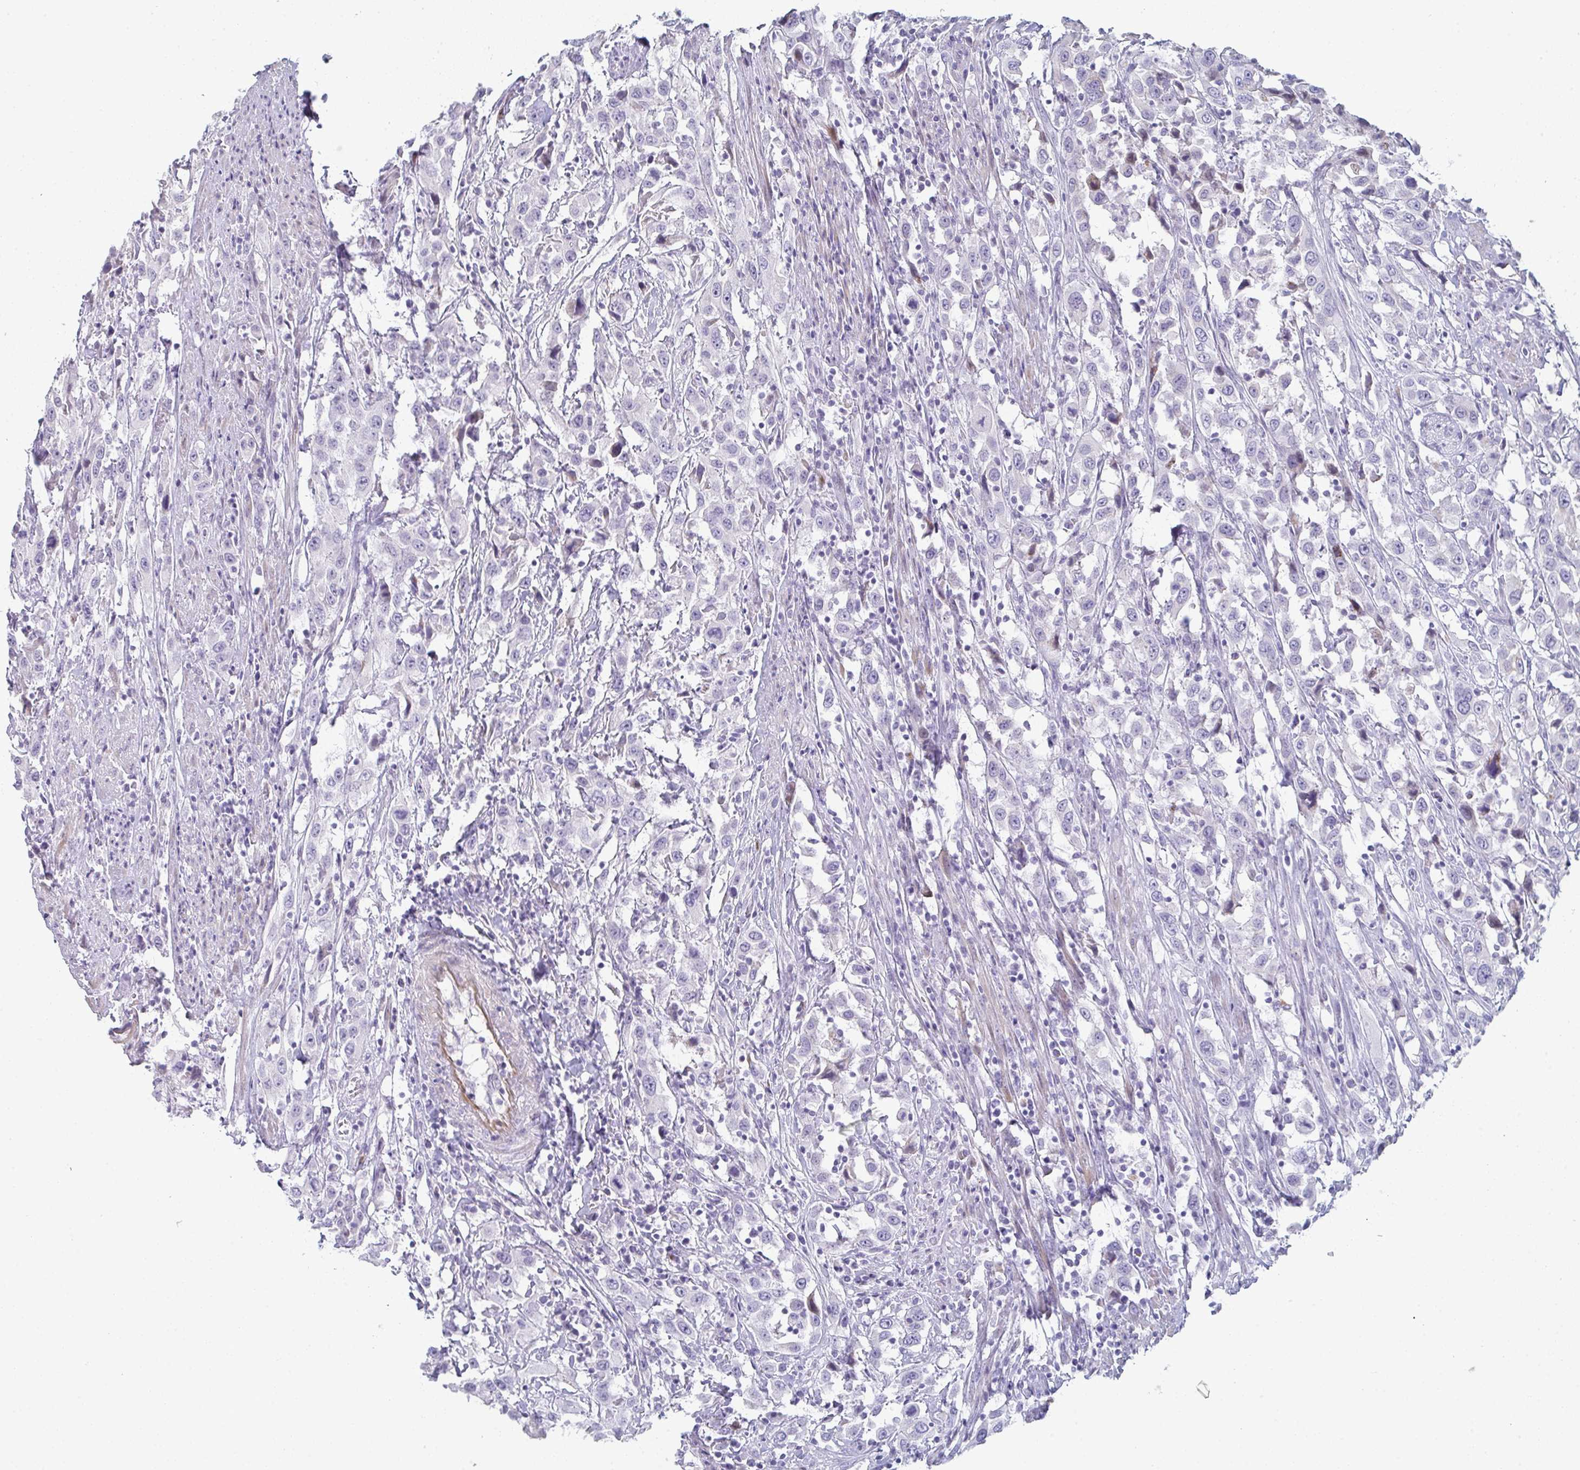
{"staining": {"intensity": "negative", "quantity": "none", "location": "none"}, "tissue": "urothelial cancer", "cell_type": "Tumor cells", "image_type": "cancer", "snomed": [{"axis": "morphology", "description": "Urothelial carcinoma, High grade"}, {"axis": "topography", "description": "Urinary bladder"}], "caption": "Protein analysis of high-grade urothelial carcinoma shows no significant positivity in tumor cells. Brightfield microscopy of immunohistochemistry (IHC) stained with DAB (3,3'-diaminobenzidine) (brown) and hematoxylin (blue), captured at high magnification.", "gene": "A1CF", "patient": {"sex": "male", "age": 61}}